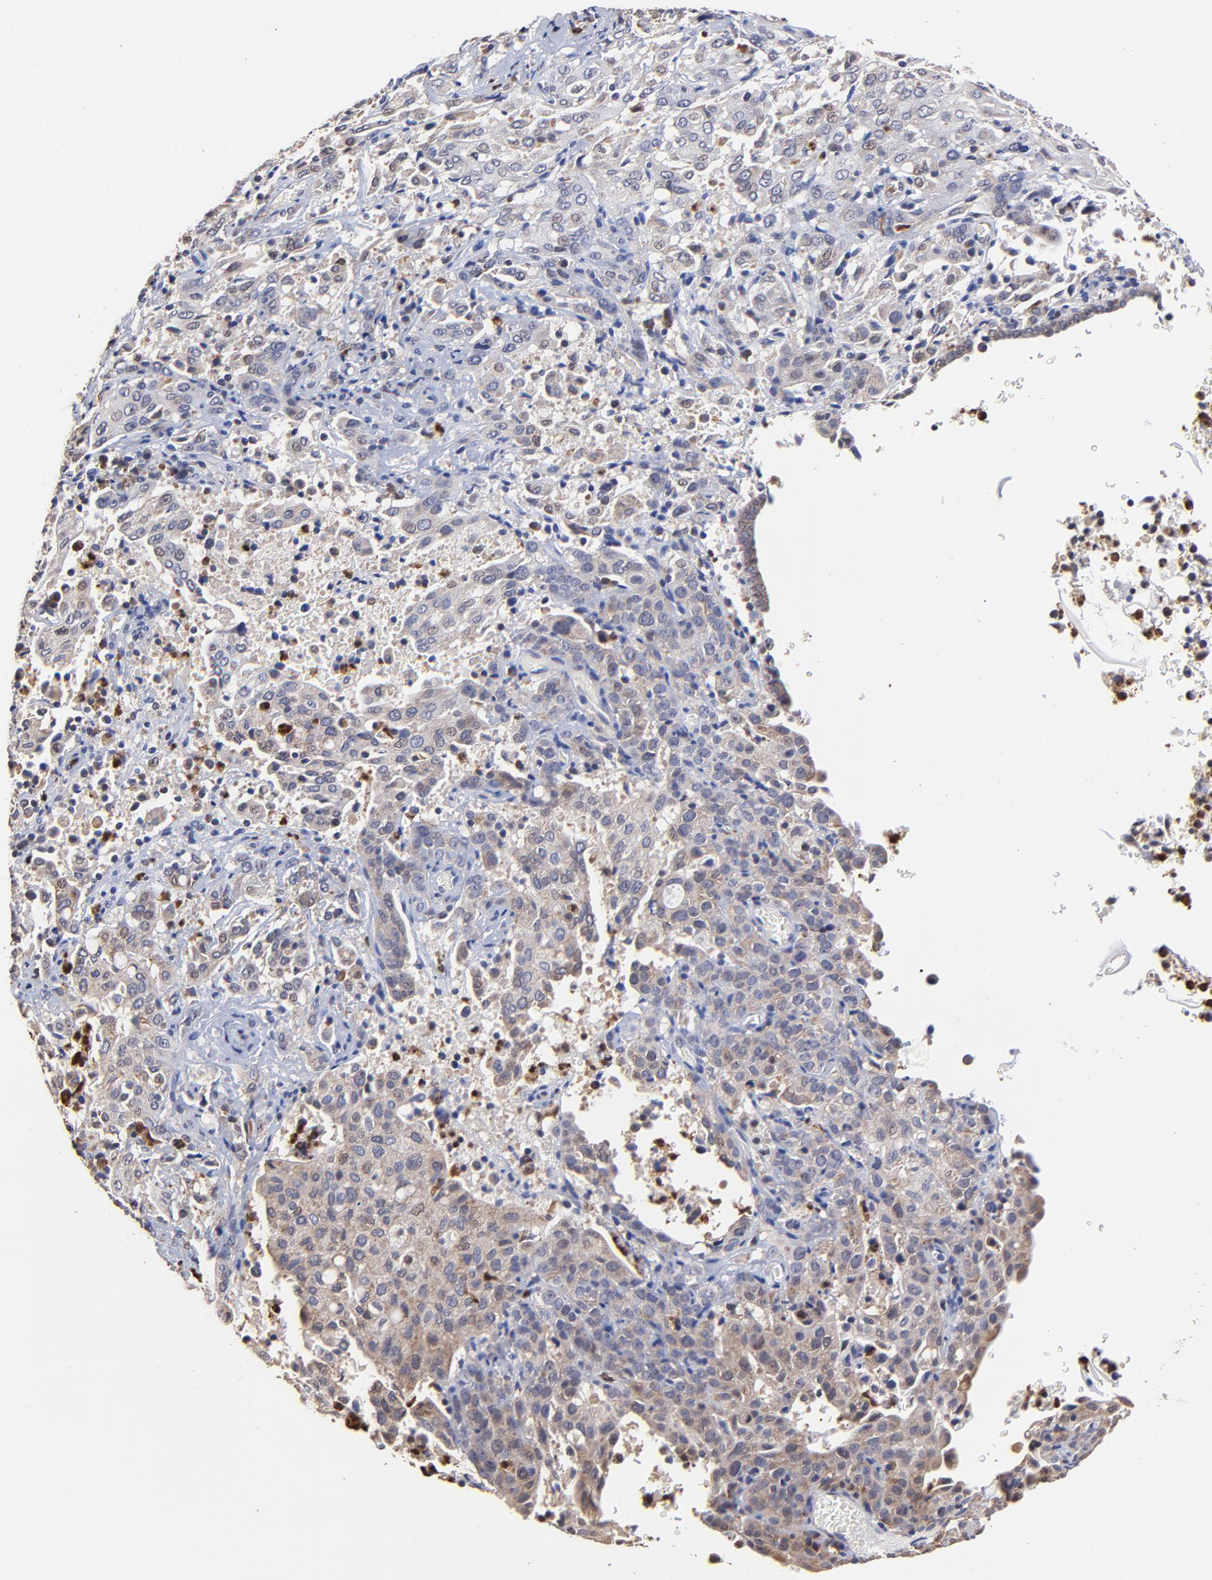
{"staining": {"intensity": "weak", "quantity": "<25%", "location": "cytoplasmic/membranous,nuclear"}, "tissue": "cervical cancer", "cell_type": "Tumor cells", "image_type": "cancer", "snomed": [{"axis": "morphology", "description": "Squamous cell carcinoma, NOS"}, {"axis": "topography", "description": "Cervix"}], "caption": "Cervical cancer was stained to show a protein in brown. There is no significant staining in tumor cells. (Stains: DAB IHC with hematoxylin counter stain, Microscopy: brightfield microscopy at high magnification).", "gene": "BBOF1", "patient": {"sex": "female", "age": 41}}